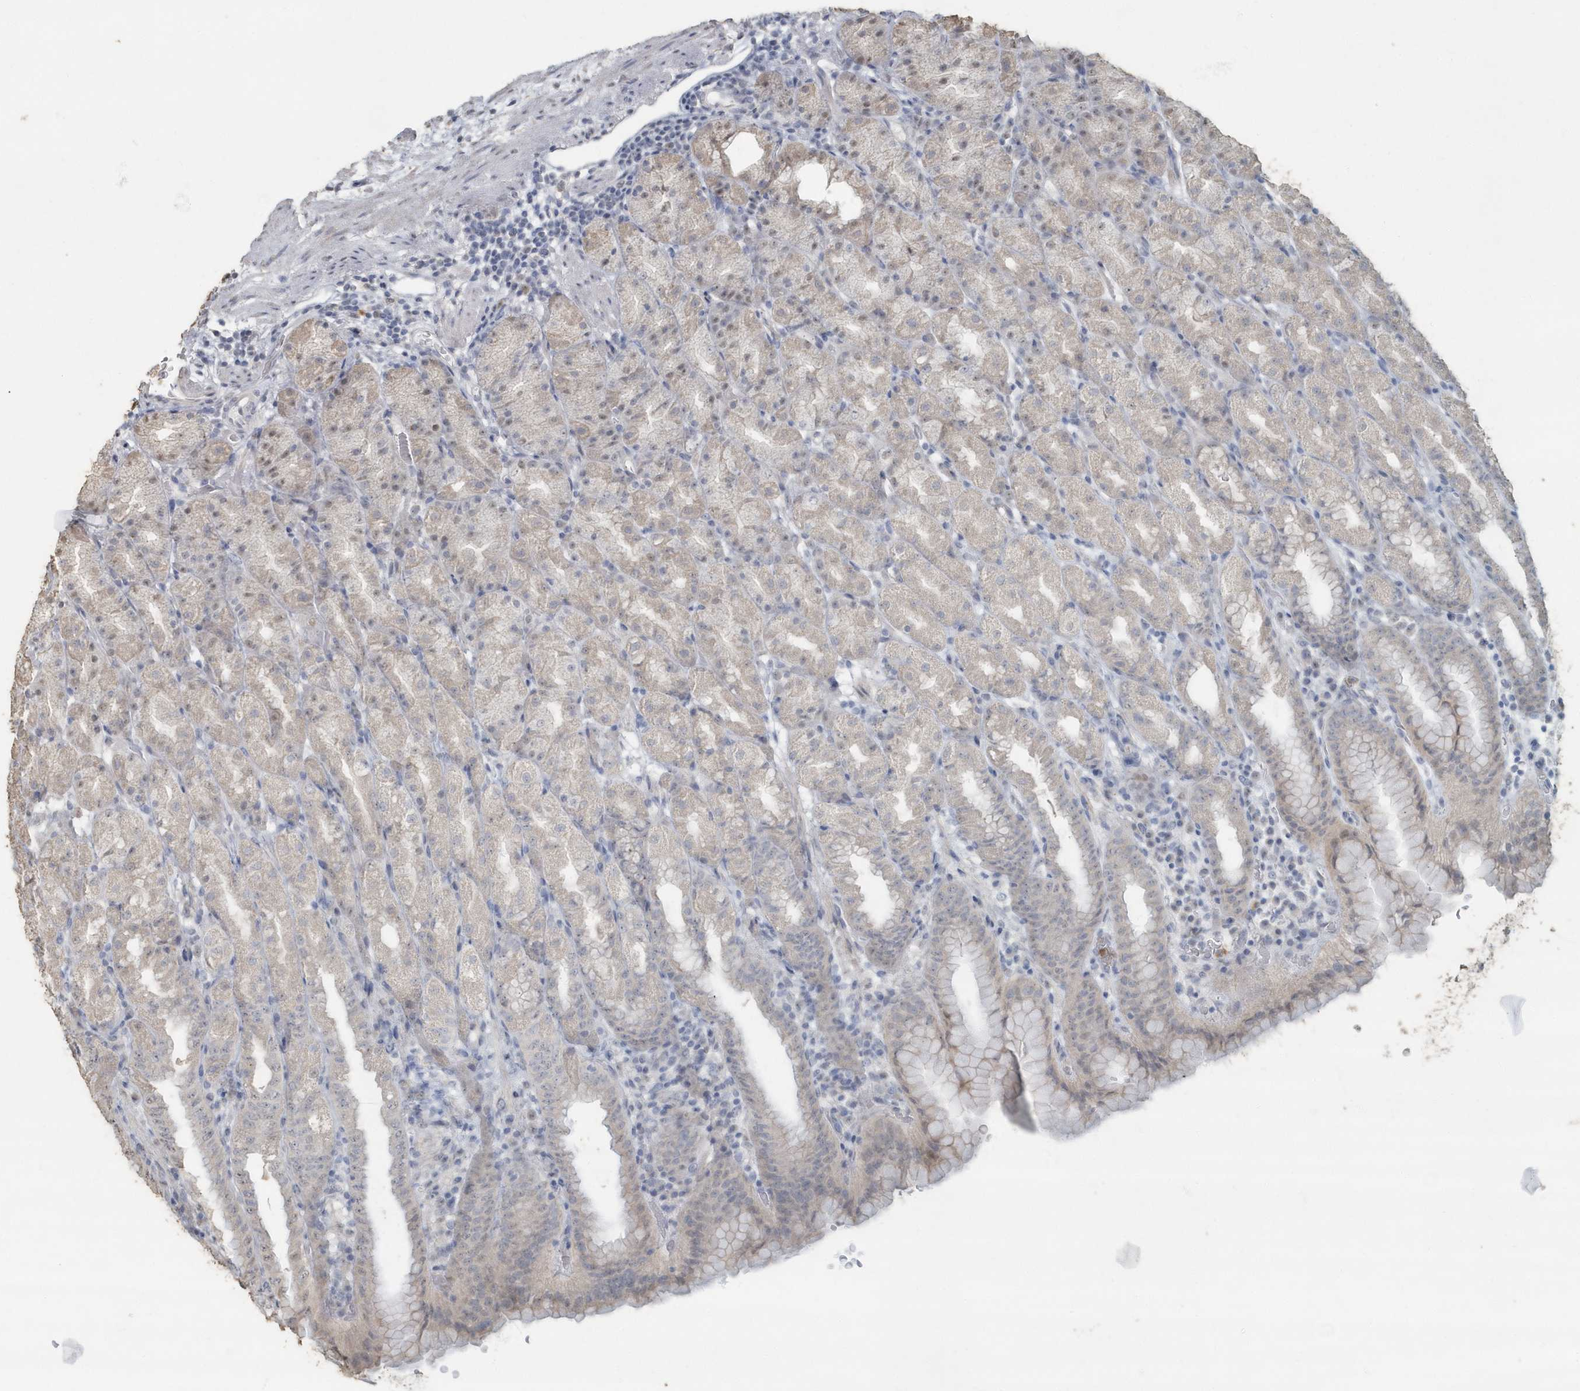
{"staining": {"intensity": "weak", "quantity": "<25%", "location": "cytoplasmic/membranous"}, "tissue": "stomach", "cell_type": "Glandular cells", "image_type": "normal", "snomed": [{"axis": "morphology", "description": "Normal tissue, NOS"}, {"axis": "topography", "description": "Stomach, upper"}], "caption": "IHC of unremarkable stomach displays no expression in glandular cells. (Stains: DAB IHC with hematoxylin counter stain, Microscopy: brightfield microscopy at high magnification).", "gene": "MYOT", "patient": {"sex": "male", "age": 68}}